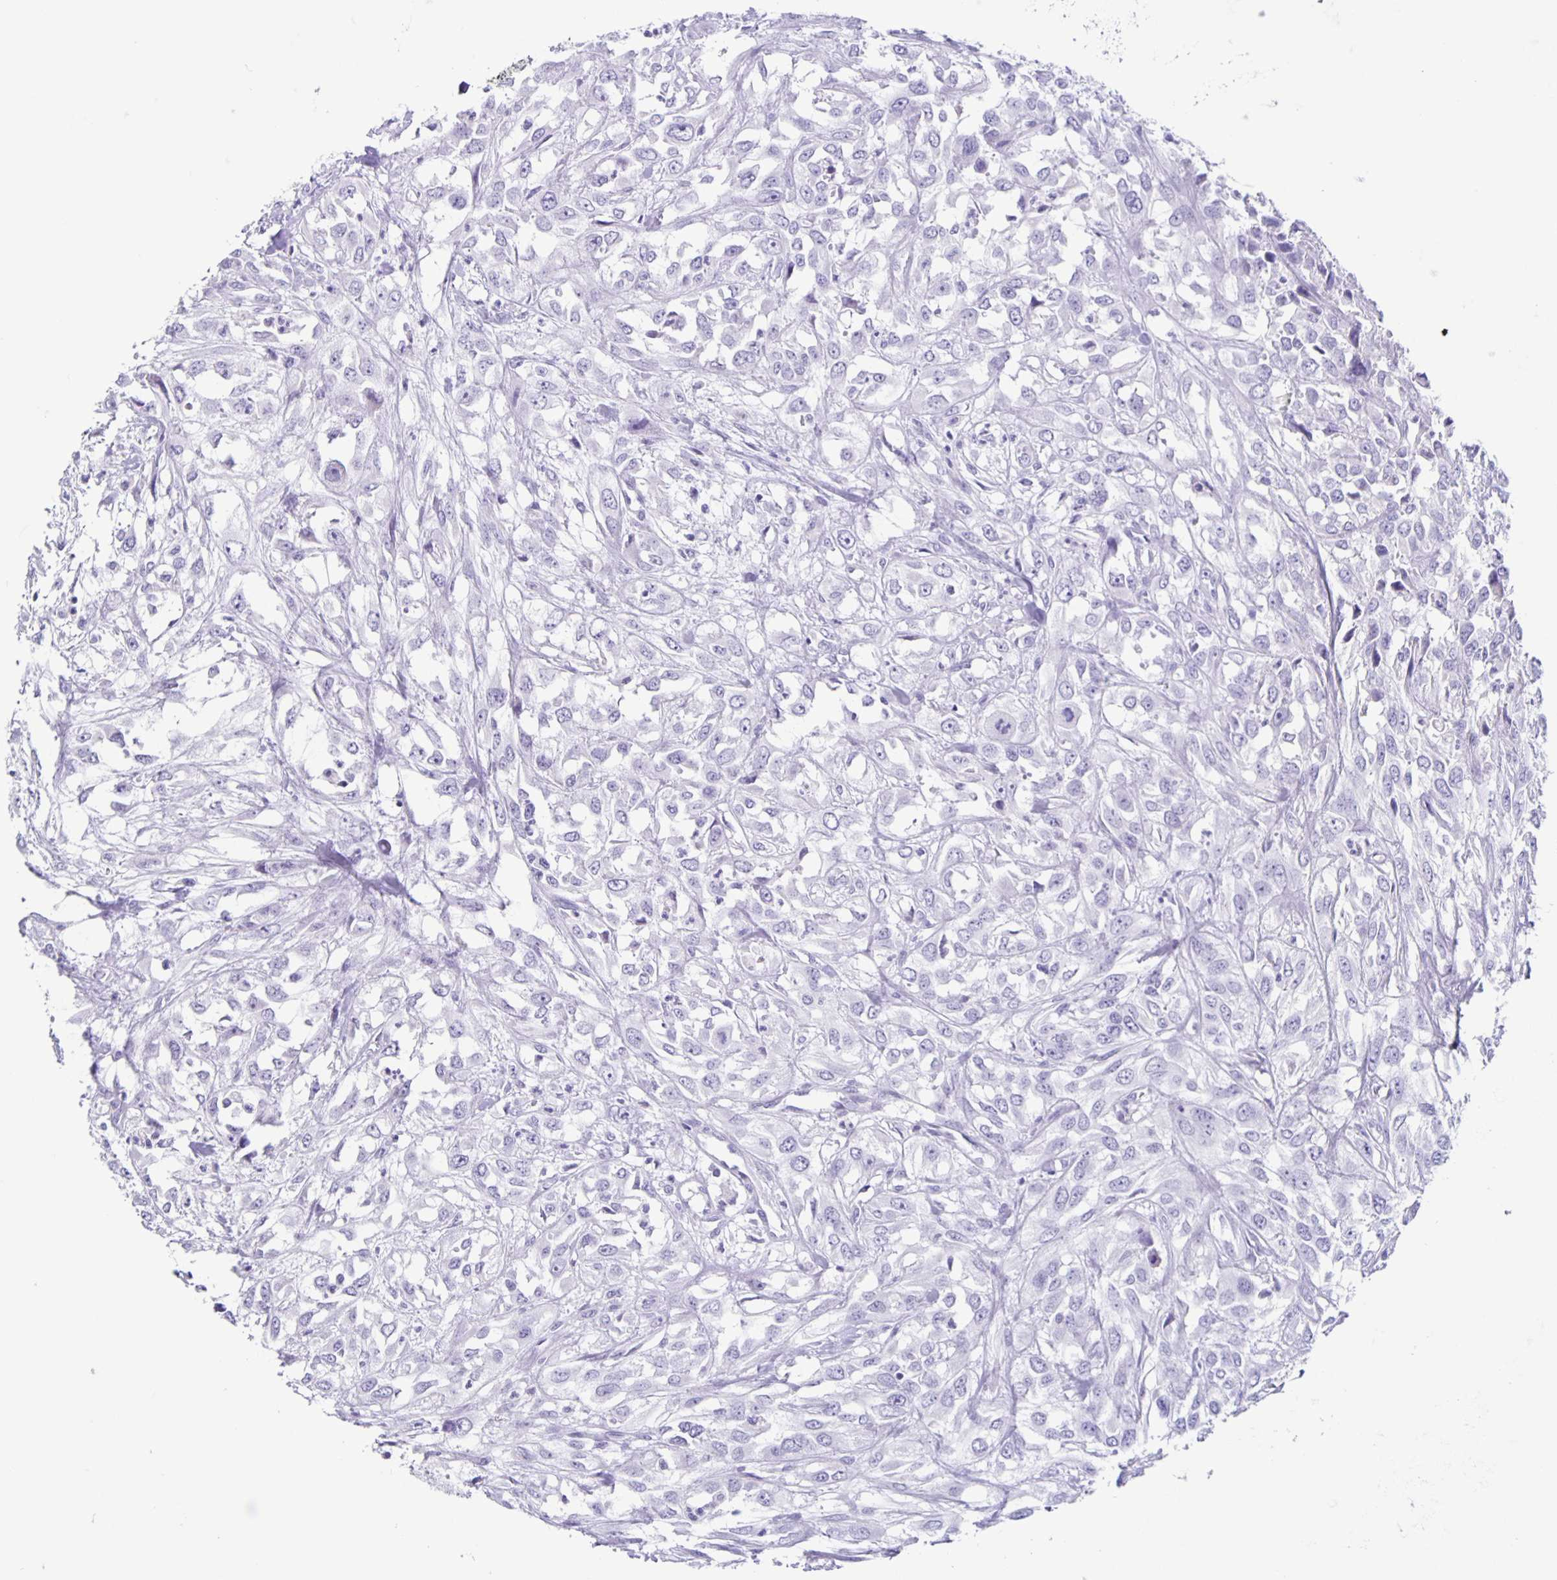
{"staining": {"intensity": "negative", "quantity": "none", "location": "none"}, "tissue": "urothelial cancer", "cell_type": "Tumor cells", "image_type": "cancer", "snomed": [{"axis": "morphology", "description": "Urothelial carcinoma, High grade"}, {"axis": "topography", "description": "Urinary bladder"}], "caption": "Tumor cells are negative for brown protein staining in high-grade urothelial carcinoma.", "gene": "CT45A5", "patient": {"sex": "male", "age": 67}}